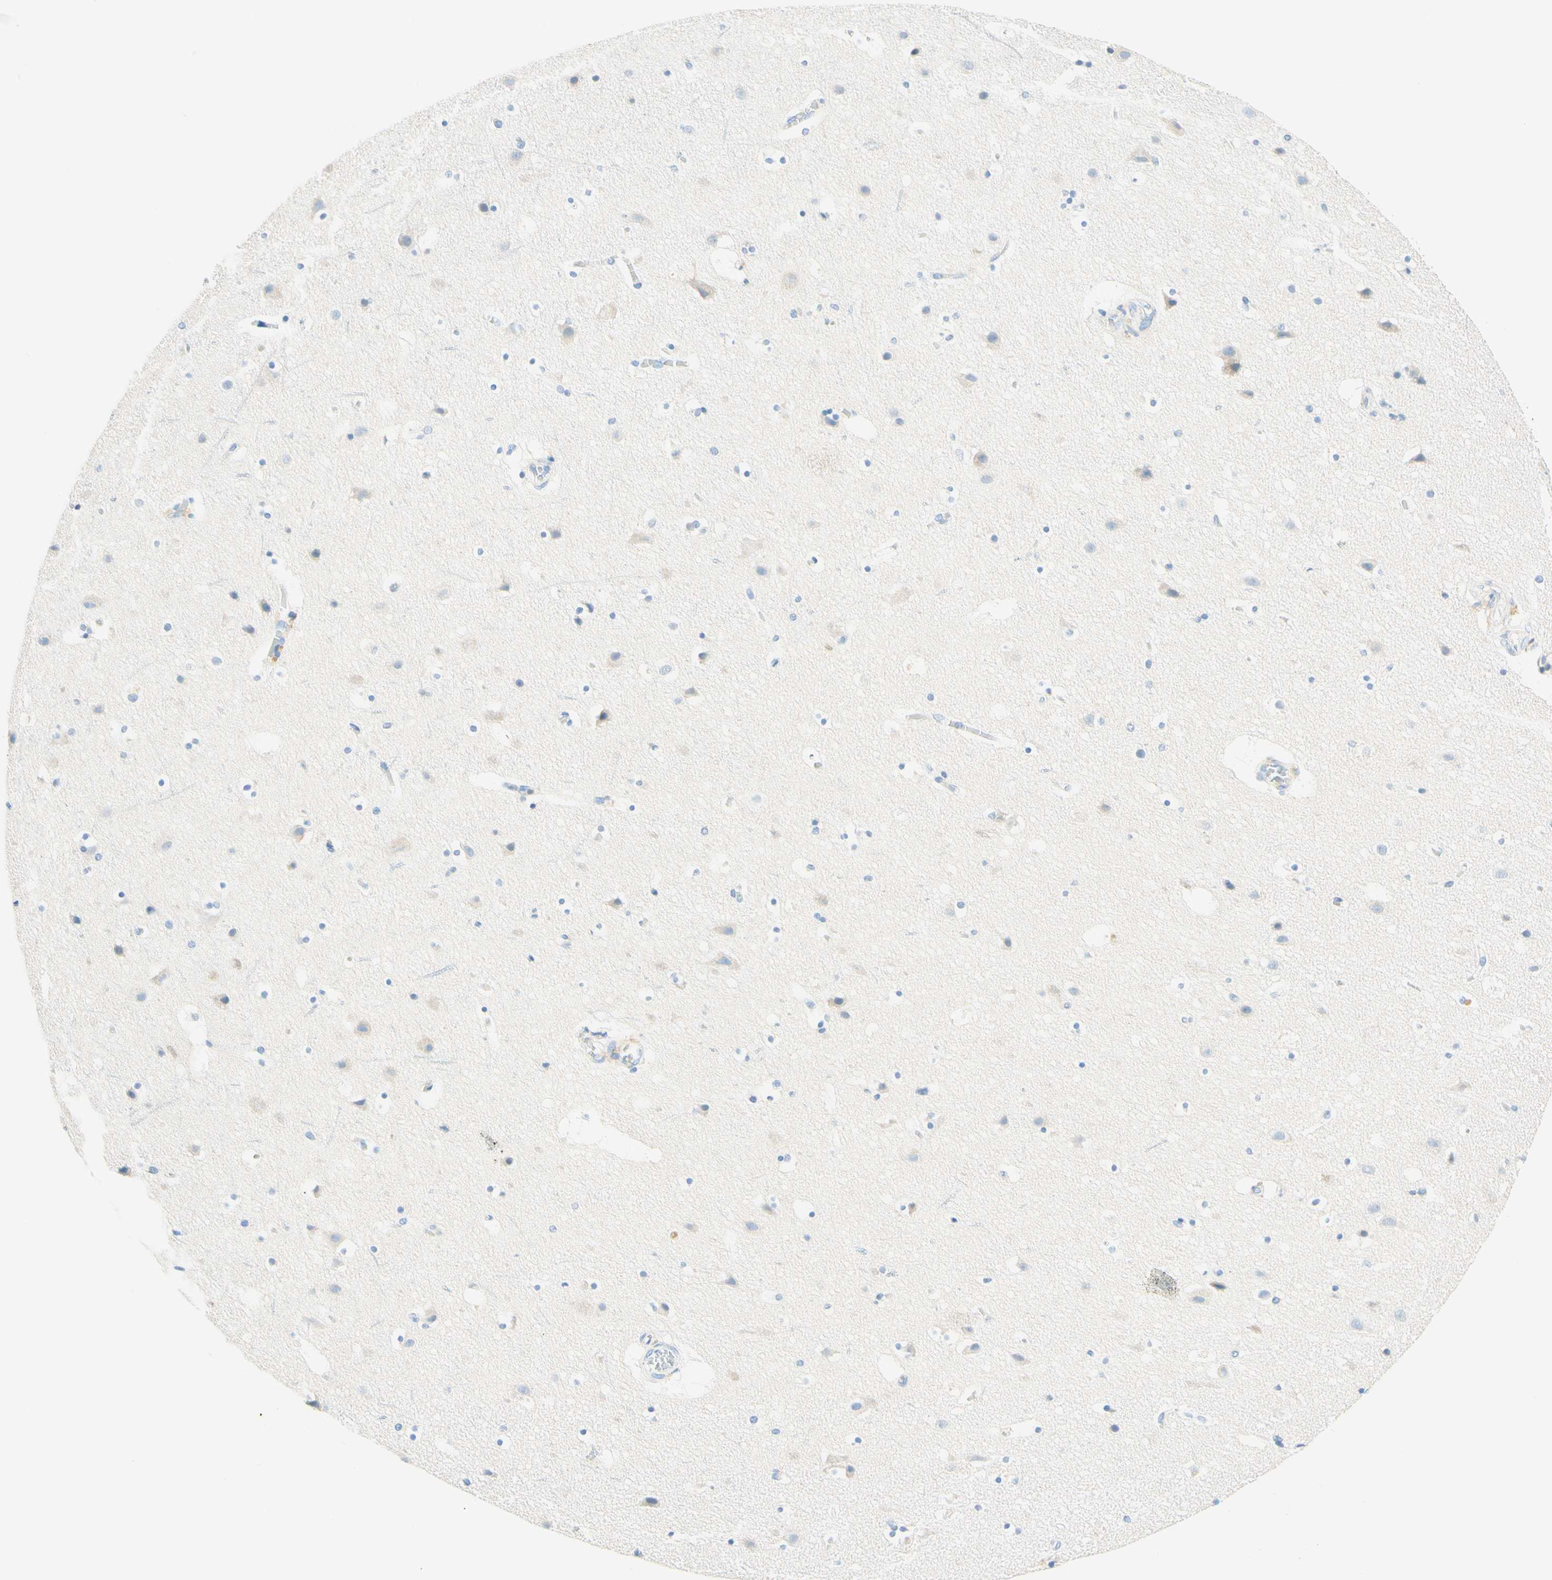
{"staining": {"intensity": "negative", "quantity": "none", "location": "none"}, "tissue": "cerebral cortex", "cell_type": "Endothelial cells", "image_type": "normal", "snomed": [{"axis": "morphology", "description": "Normal tissue, NOS"}, {"axis": "topography", "description": "Cerebral cortex"}], "caption": "High power microscopy photomicrograph of an immunohistochemistry photomicrograph of unremarkable cerebral cortex, revealing no significant staining in endothelial cells.", "gene": "LAT", "patient": {"sex": "male", "age": 45}}